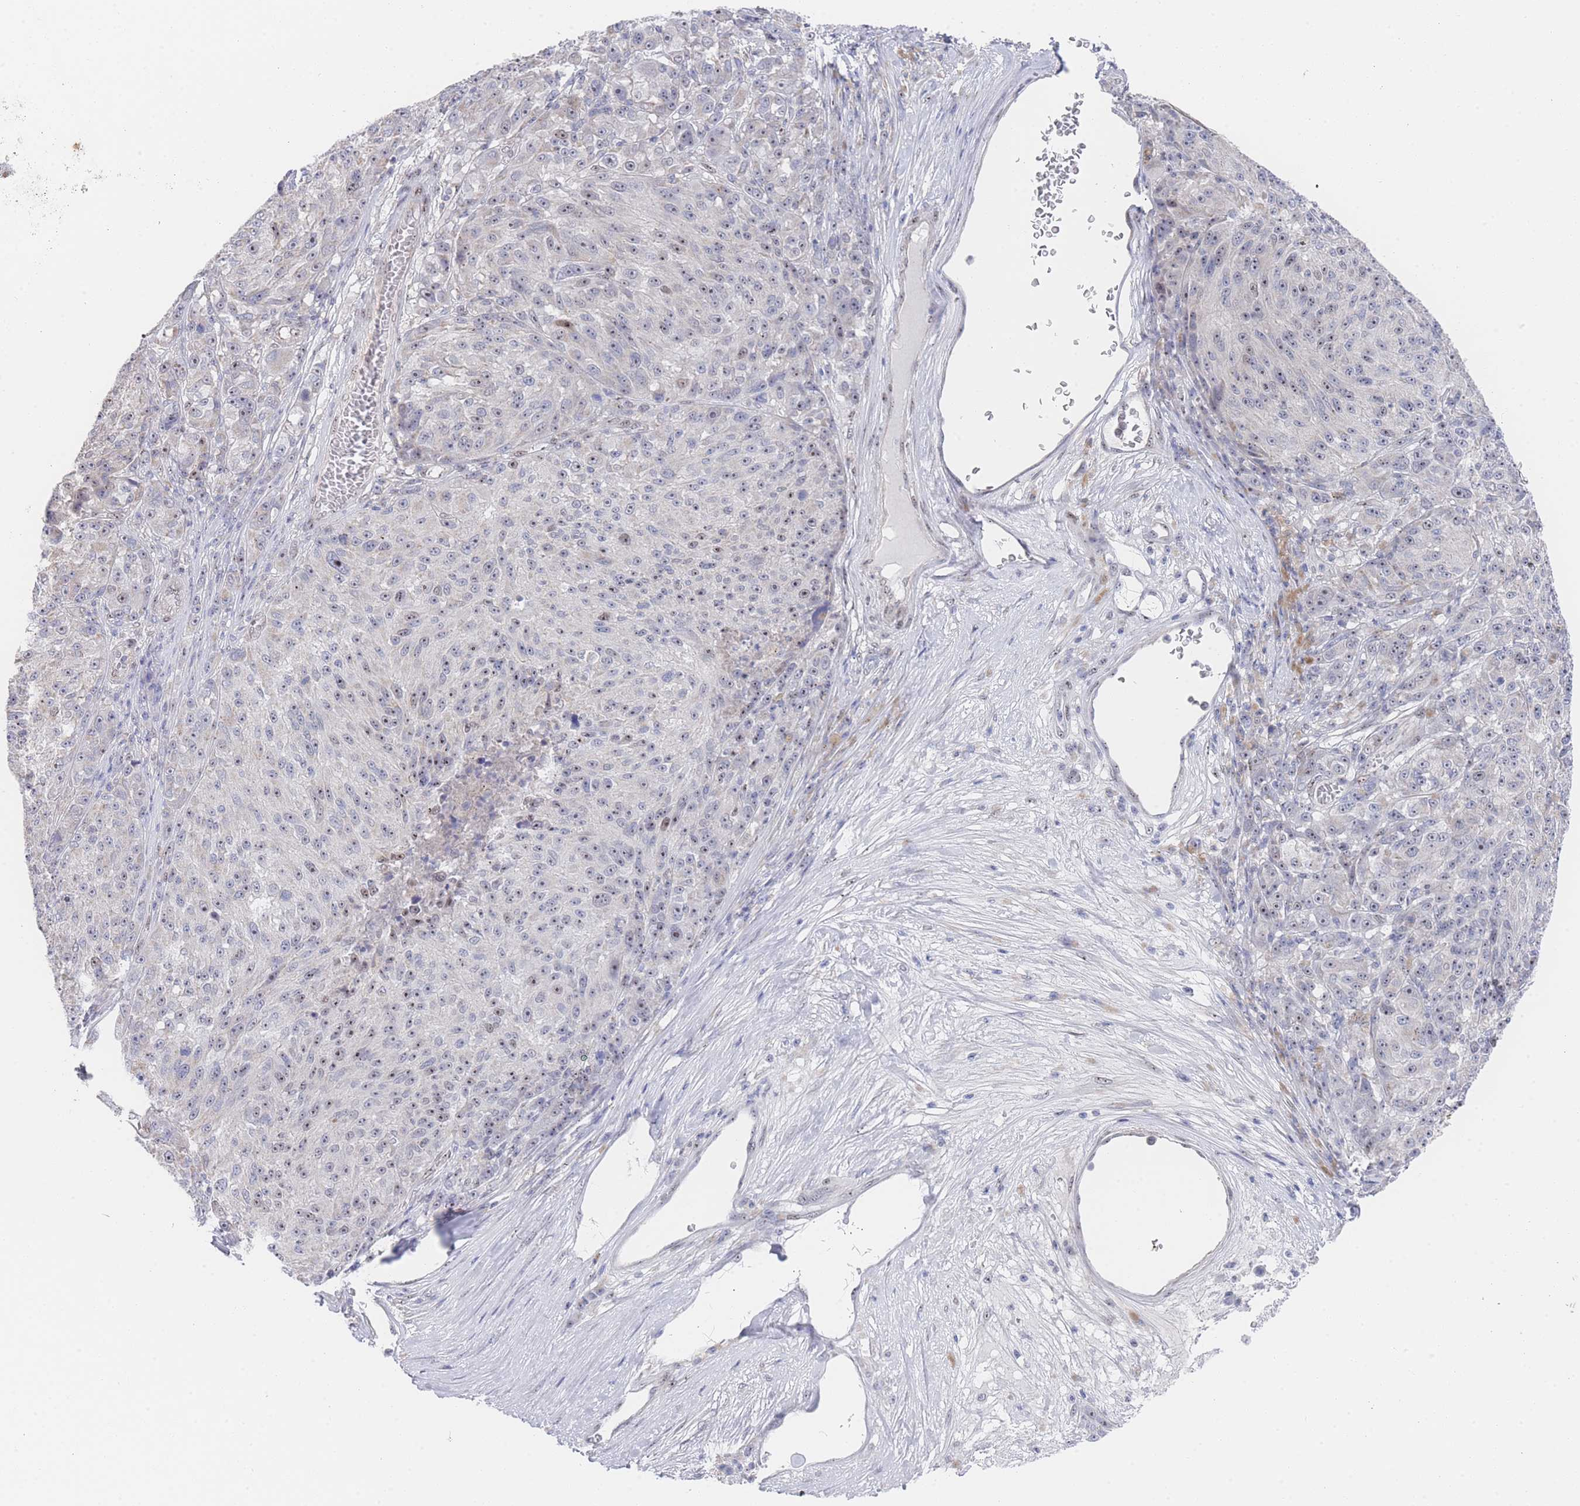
{"staining": {"intensity": "weak", "quantity": "<25%", "location": "nuclear"}, "tissue": "melanoma", "cell_type": "Tumor cells", "image_type": "cancer", "snomed": [{"axis": "morphology", "description": "Malignant melanoma, NOS"}, {"axis": "topography", "description": "Skin"}], "caption": "Protein analysis of melanoma reveals no significant positivity in tumor cells. The staining is performed using DAB brown chromogen with nuclei counter-stained in using hematoxylin.", "gene": "ZNF142", "patient": {"sex": "male", "age": 53}}